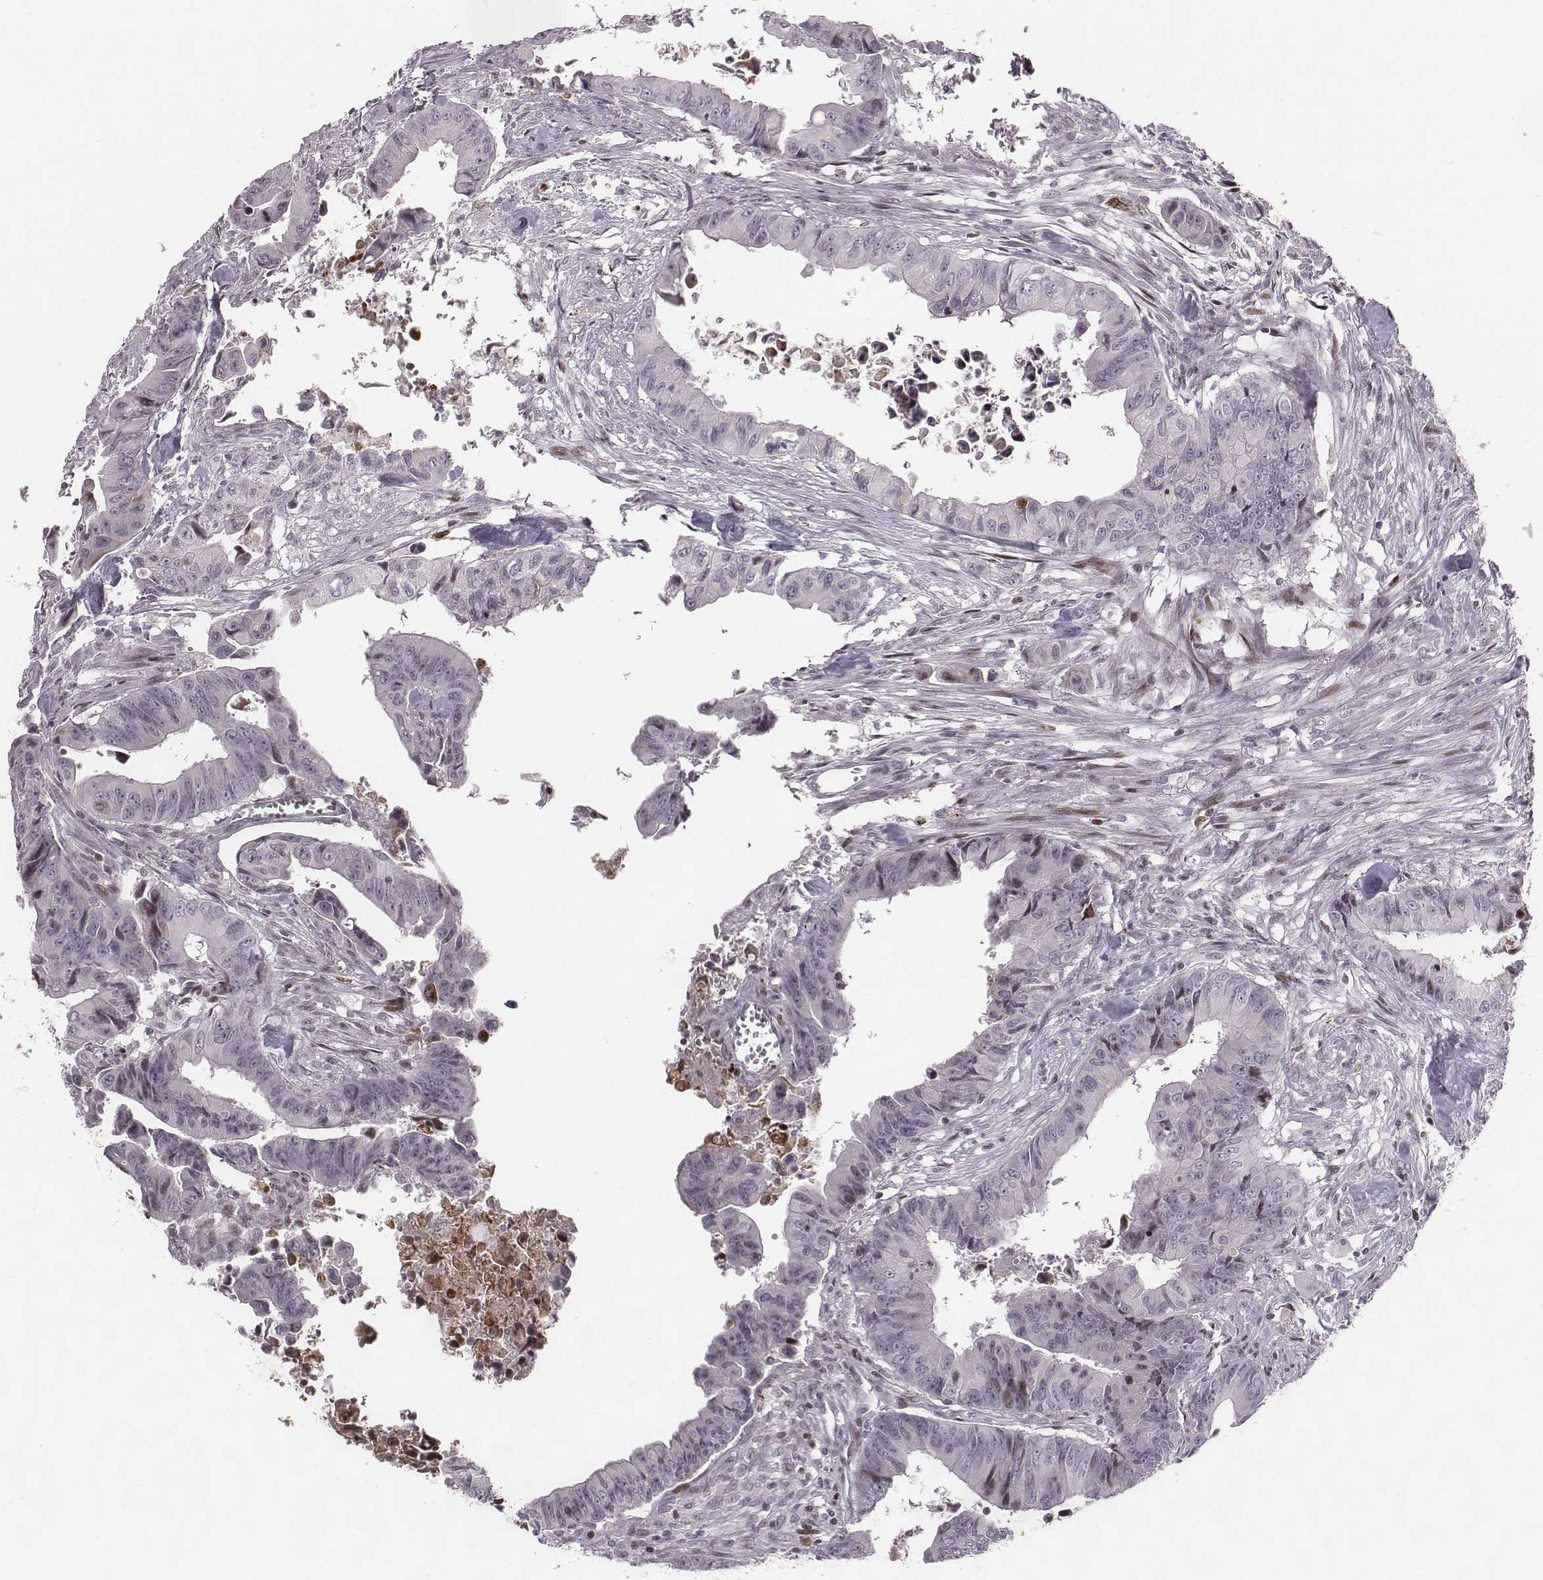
{"staining": {"intensity": "negative", "quantity": "none", "location": "none"}, "tissue": "colorectal cancer", "cell_type": "Tumor cells", "image_type": "cancer", "snomed": [{"axis": "morphology", "description": "Adenocarcinoma, NOS"}, {"axis": "topography", "description": "Colon"}], "caption": "Immunohistochemistry histopathology image of human colorectal cancer (adenocarcinoma) stained for a protein (brown), which displays no staining in tumor cells.", "gene": "NDC1", "patient": {"sex": "female", "age": 87}}